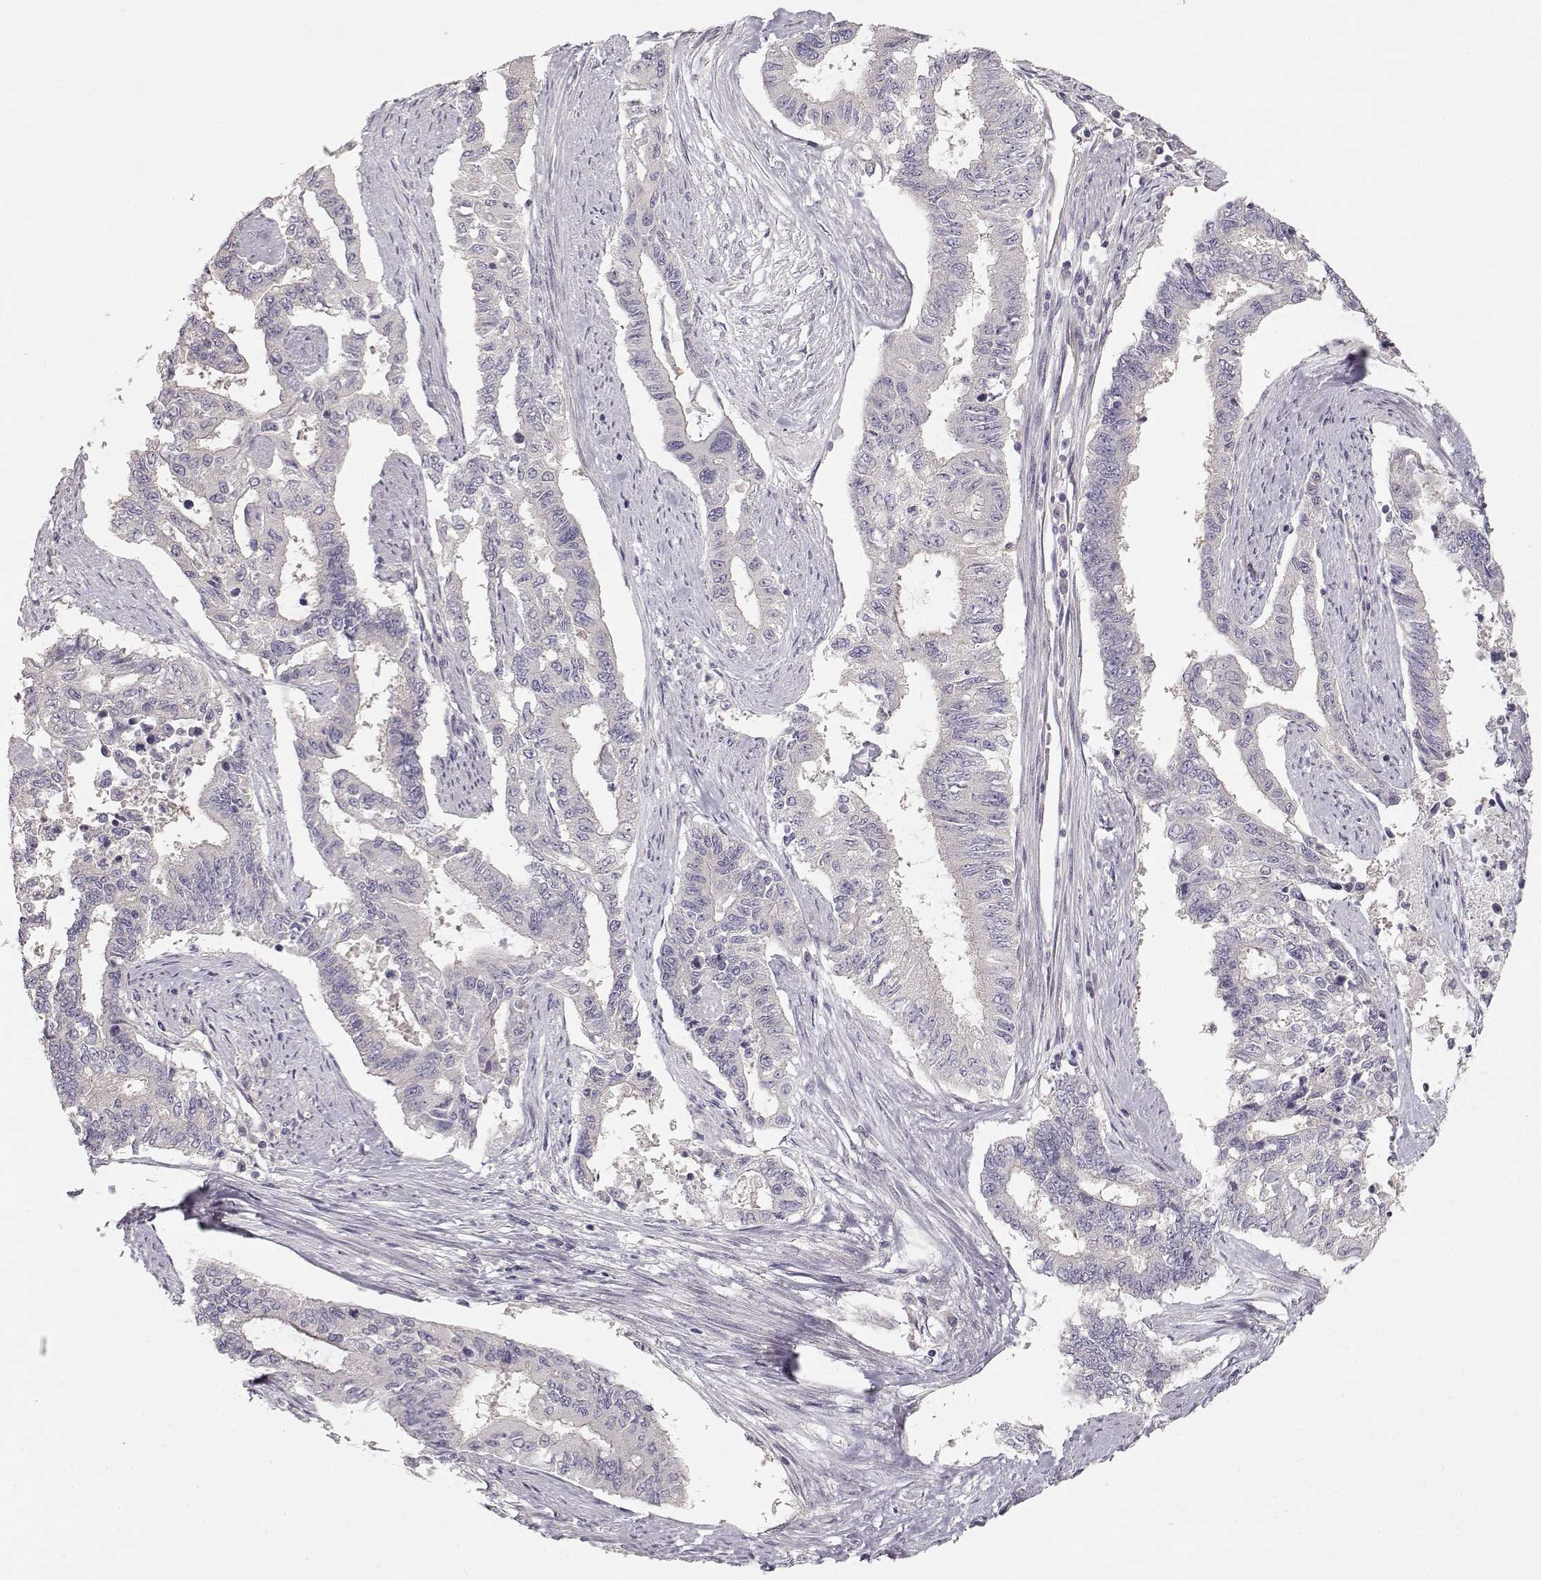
{"staining": {"intensity": "negative", "quantity": "none", "location": "none"}, "tissue": "endometrial cancer", "cell_type": "Tumor cells", "image_type": "cancer", "snomed": [{"axis": "morphology", "description": "Adenocarcinoma, NOS"}, {"axis": "topography", "description": "Uterus"}], "caption": "The histopathology image exhibits no staining of tumor cells in endometrial cancer (adenocarcinoma). (IHC, brightfield microscopy, high magnification).", "gene": "ARHGAP8", "patient": {"sex": "female", "age": 59}}